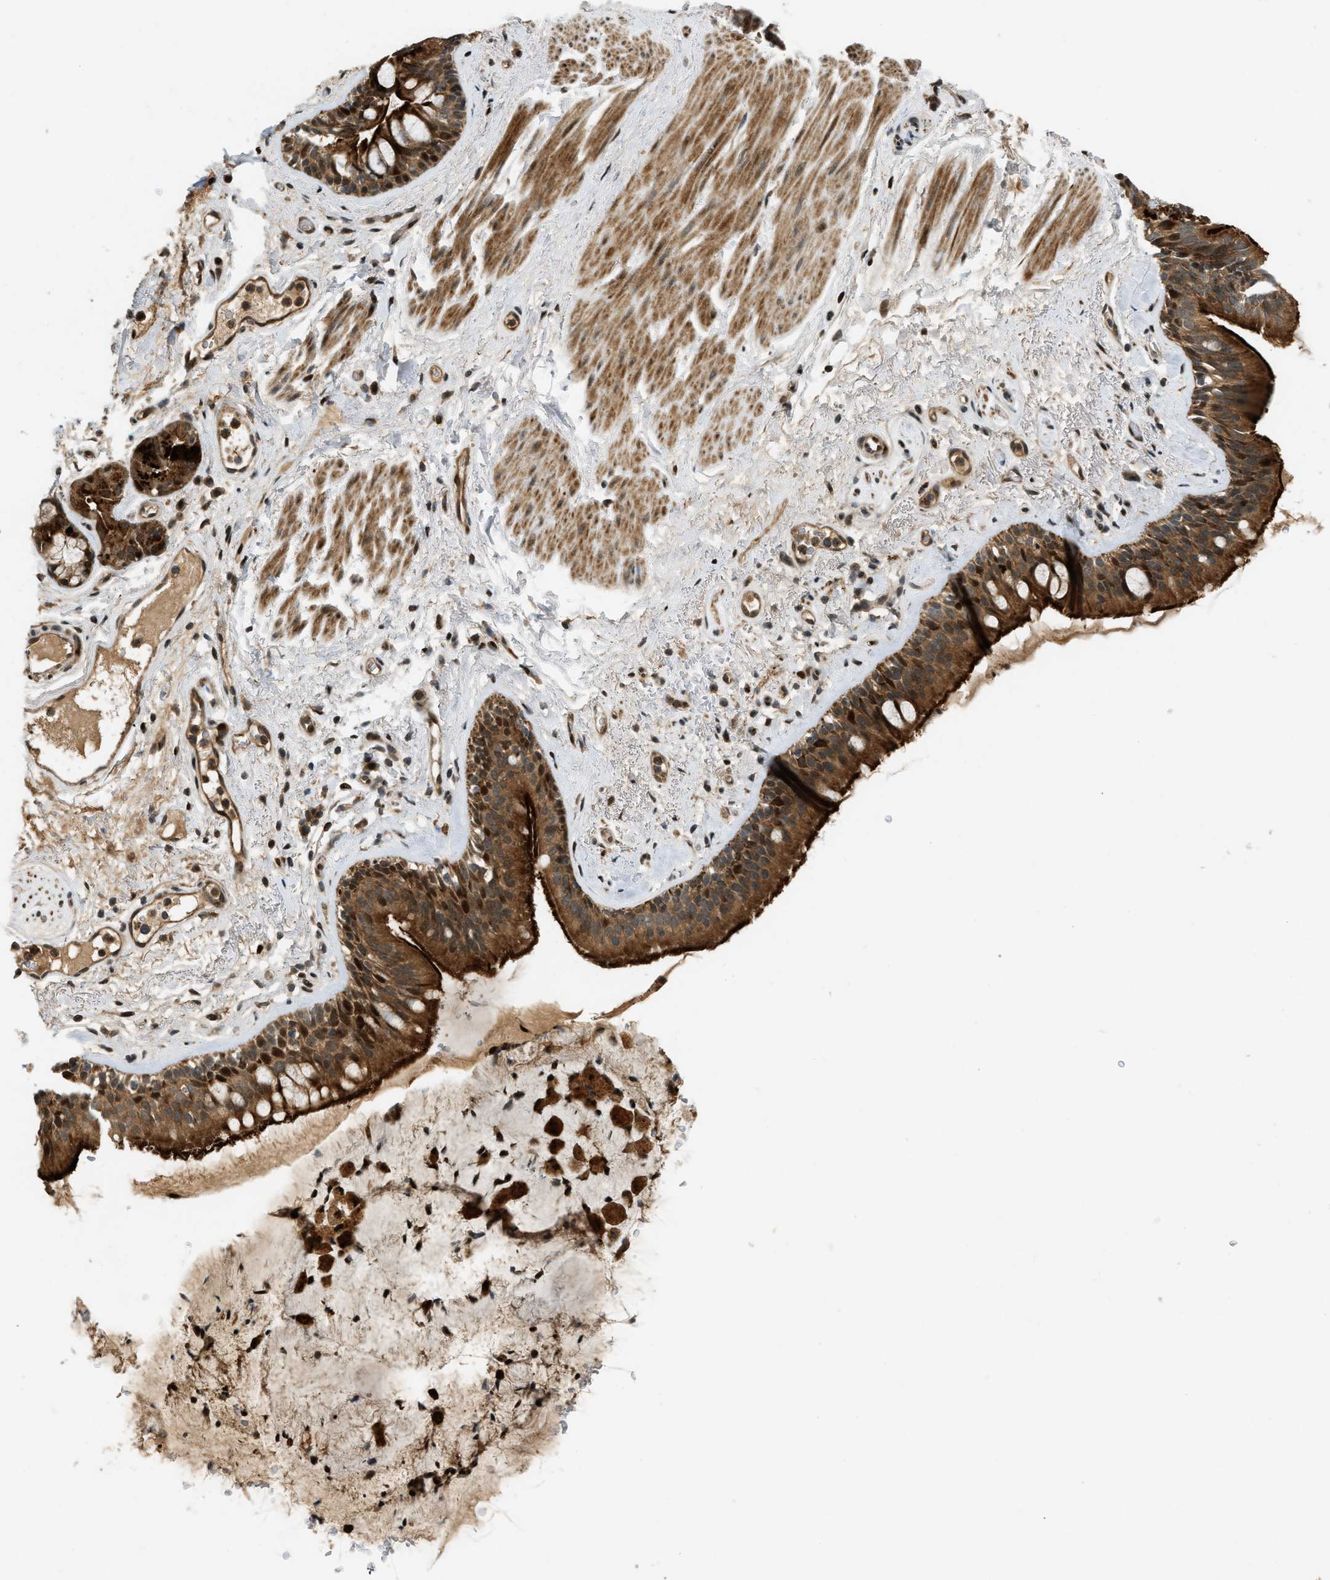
{"staining": {"intensity": "strong", "quantity": ">75%", "location": "cytoplasmic/membranous,nuclear"}, "tissue": "bronchus", "cell_type": "Respiratory epithelial cells", "image_type": "normal", "snomed": [{"axis": "morphology", "description": "Normal tissue, NOS"}, {"axis": "topography", "description": "Cartilage tissue"}], "caption": "Protein expression by immunohistochemistry exhibits strong cytoplasmic/membranous,nuclear staining in about >75% of respiratory epithelial cells in unremarkable bronchus.", "gene": "TRAPPC14", "patient": {"sex": "female", "age": 63}}